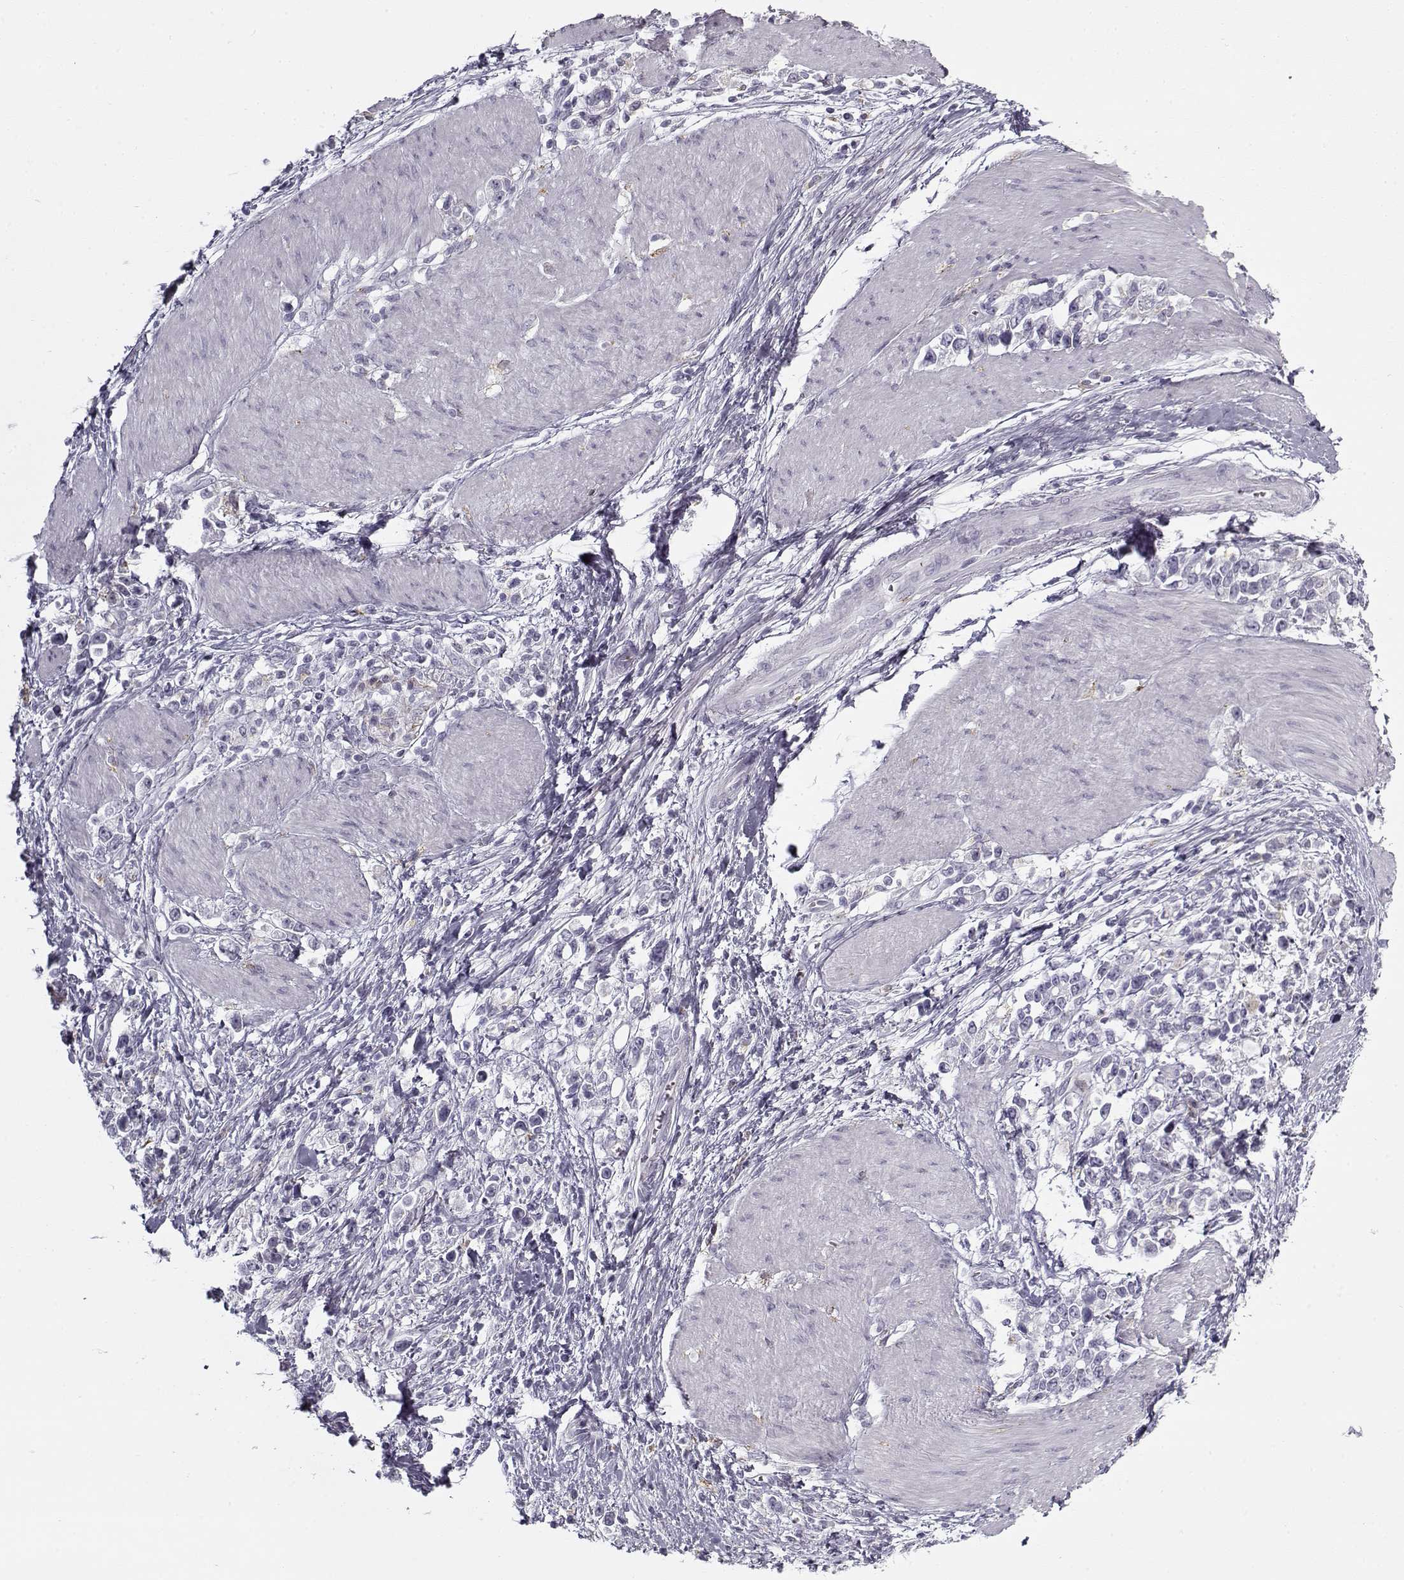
{"staining": {"intensity": "negative", "quantity": "none", "location": "none"}, "tissue": "stomach cancer", "cell_type": "Tumor cells", "image_type": "cancer", "snomed": [{"axis": "morphology", "description": "Adenocarcinoma, NOS"}, {"axis": "topography", "description": "Stomach"}], "caption": "Stomach cancer (adenocarcinoma) stained for a protein using immunohistochemistry displays no positivity tumor cells.", "gene": "SNCA", "patient": {"sex": "male", "age": 63}}